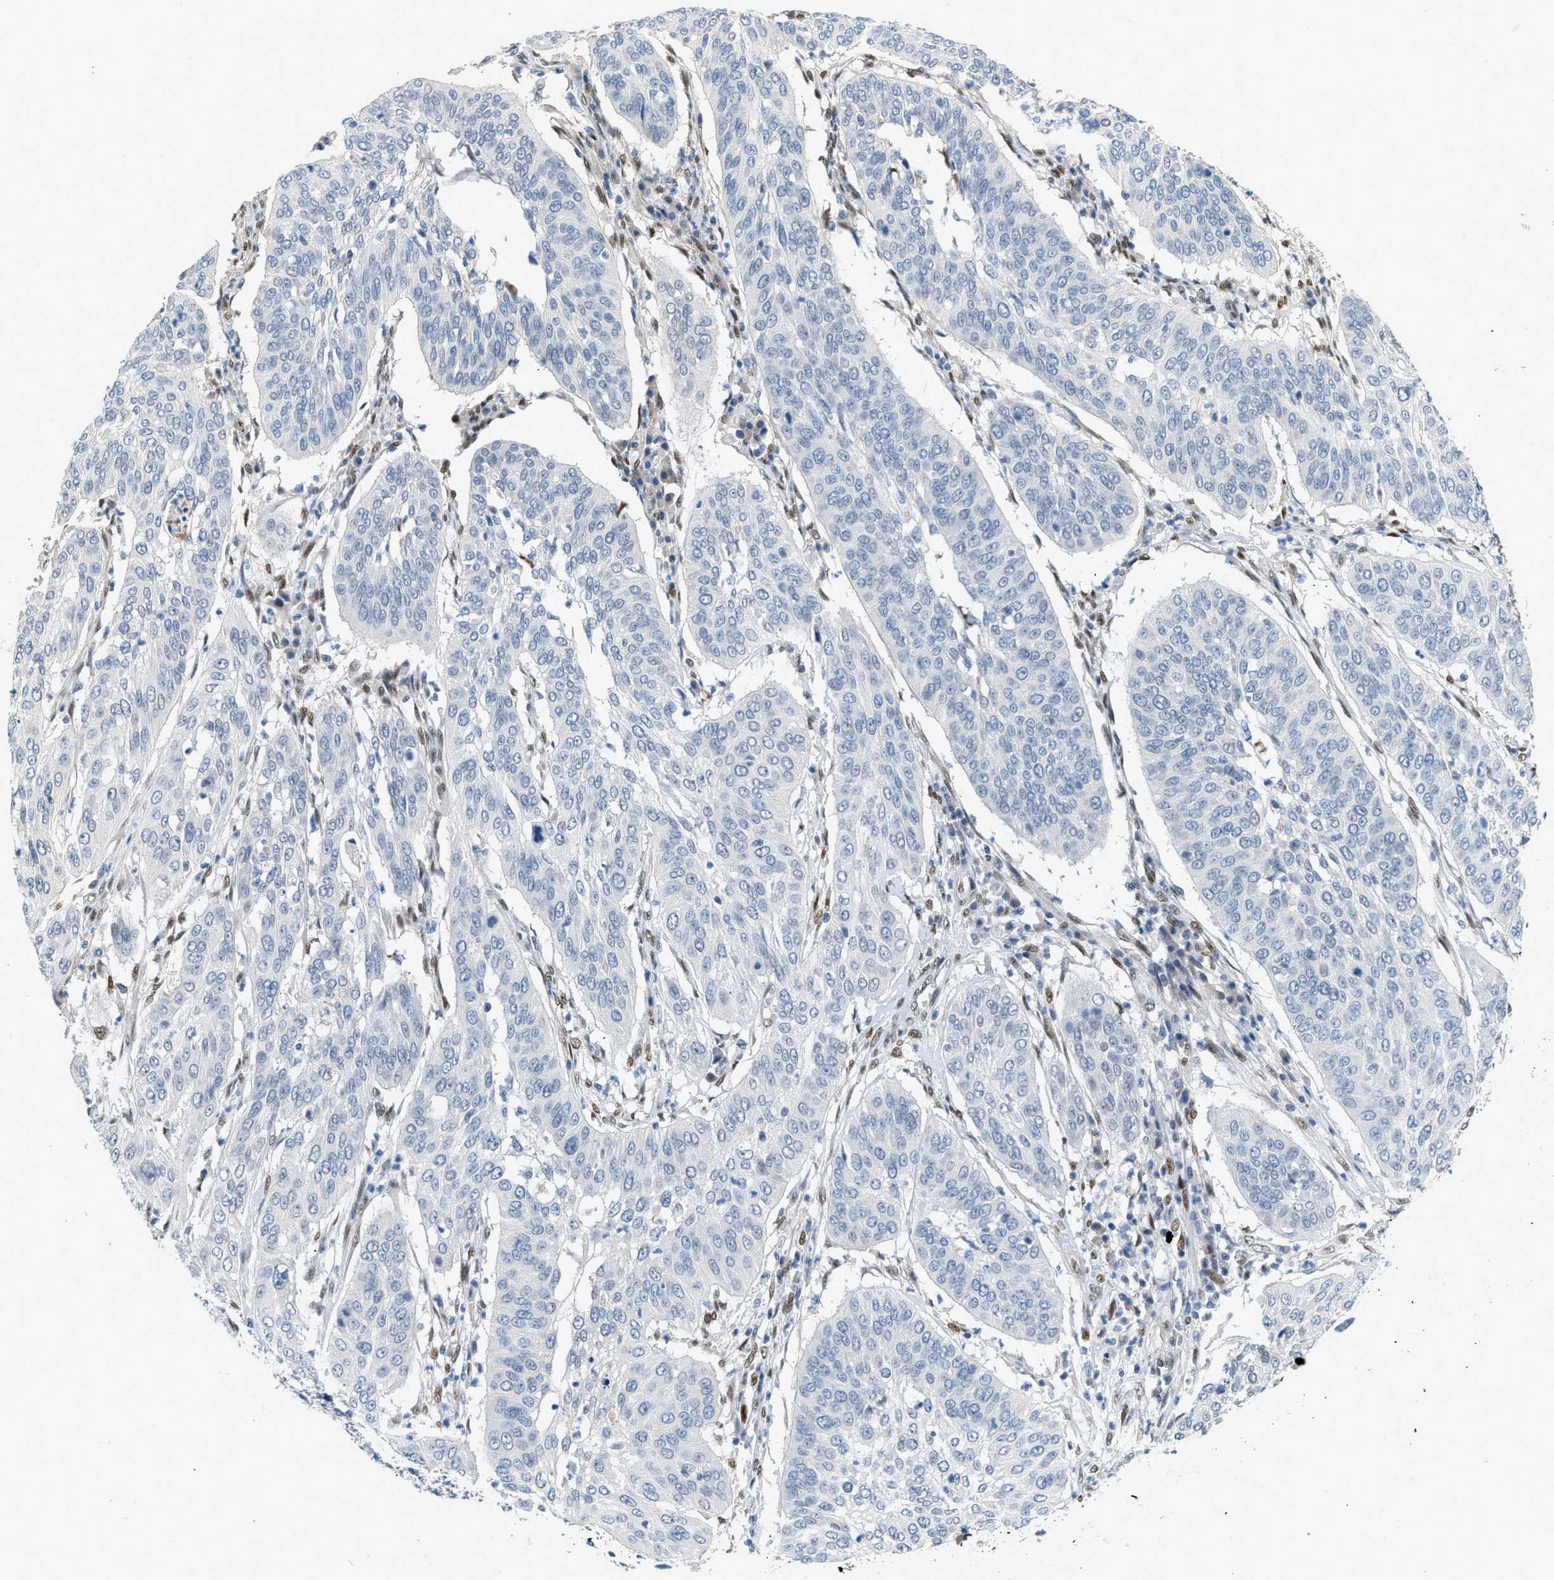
{"staining": {"intensity": "negative", "quantity": "none", "location": "none"}, "tissue": "cervical cancer", "cell_type": "Tumor cells", "image_type": "cancer", "snomed": [{"axis": "morphology", "description": "Normal tissue, NOS"}, {"axis": "morphology", "description": "Squamous cell carcinoma, NOS"}, {"axis": "topography", "description": "Cervix"}], "caption": "Cervical cancer (squamous cell carcinoma) stained for a protein using immunohistochemistry demonstrates no expression tumor cells.", "gene": "ZBTB20", "patient": {"sex": "female", "age": 39}}